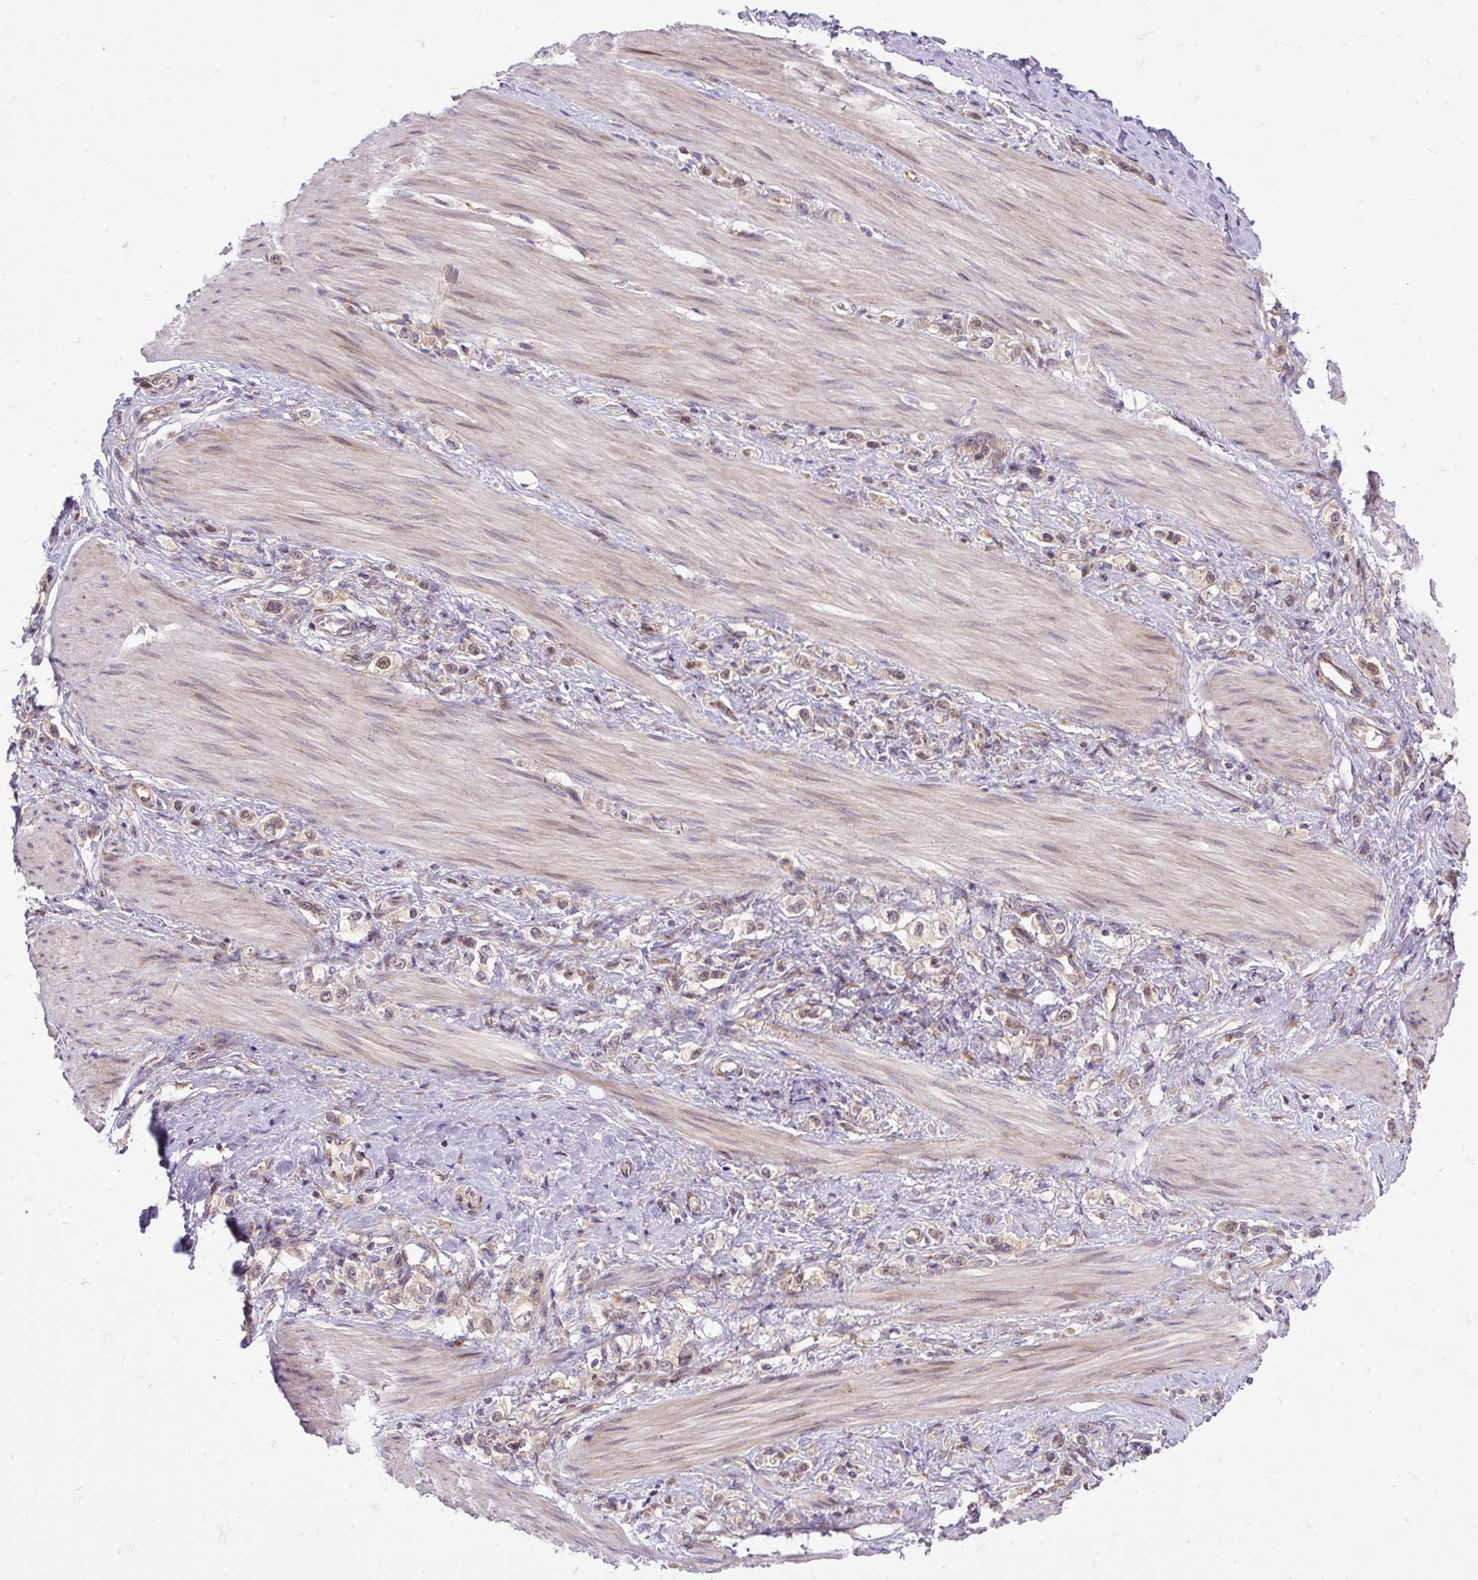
{"staining": {"intensity": "moderate", "quantity": "<25%", "location": "nuclear"}, "tissue": "stomach cancer", "cell_type": "Tumor cells", "image_type": "cancer", "snomed": [{"axis": "morphology", "description": "Adenocarcinoma, NOS"}, {"axis": "topography", "description": "Stomach"}], "caption": "Immunohistochemical staining of human stomach cancer reveals low levels of moderate nuclear staining in about <25% of tumor cells. The staining was performed using DAB (3,3'-diaminobenzidine), with brown indicating positive protein expression. Nuclei are stained blue with hematoxylin.", "gene": "TRIM17", "patient": {"sex": "female", "age": 65}}